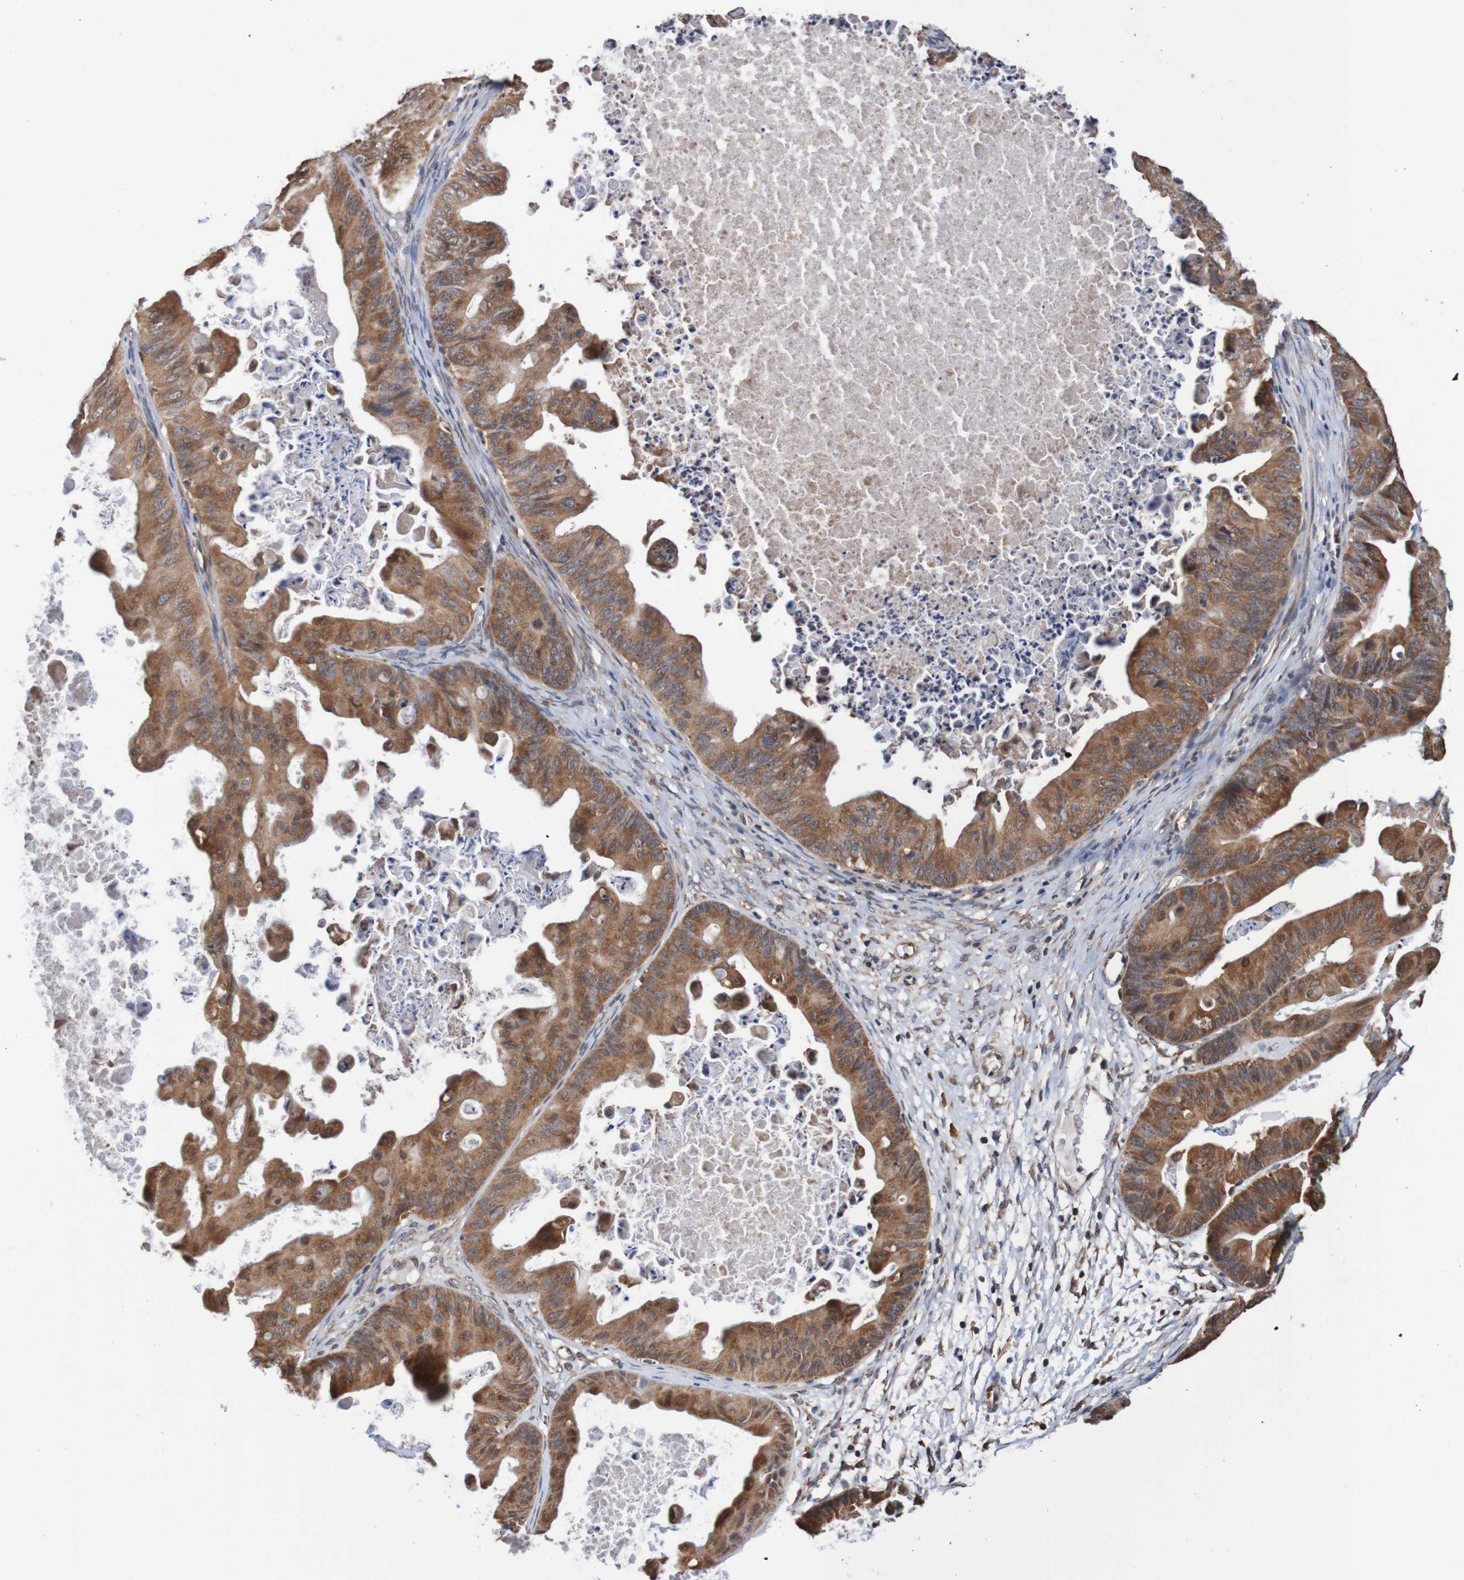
{"staining": {"intensity": "moderate", "quantity": ">75%", "location": "cytoplasmic/membranous"}, "tissue": "ovarian cancer", "cell_type": "Tumor cells", "image_type": "cancer", "snomed": [{"axis": "morphology", "description": "Cystadenocarcinoma, mucinous, NOS"}, {"axis": "topography", "description": "Ovary"}], "caption": "Tumor cells show medium levels of moderate cytoplasmic/membranous staining in about >75% of cells in ovarian mucinous cystadenocarcinoma. (brown staining indicates protein expression, while blue staining denotes nuclei).", "gene": "AXIN1", "patient": {"sex": "female", "age": 37}}